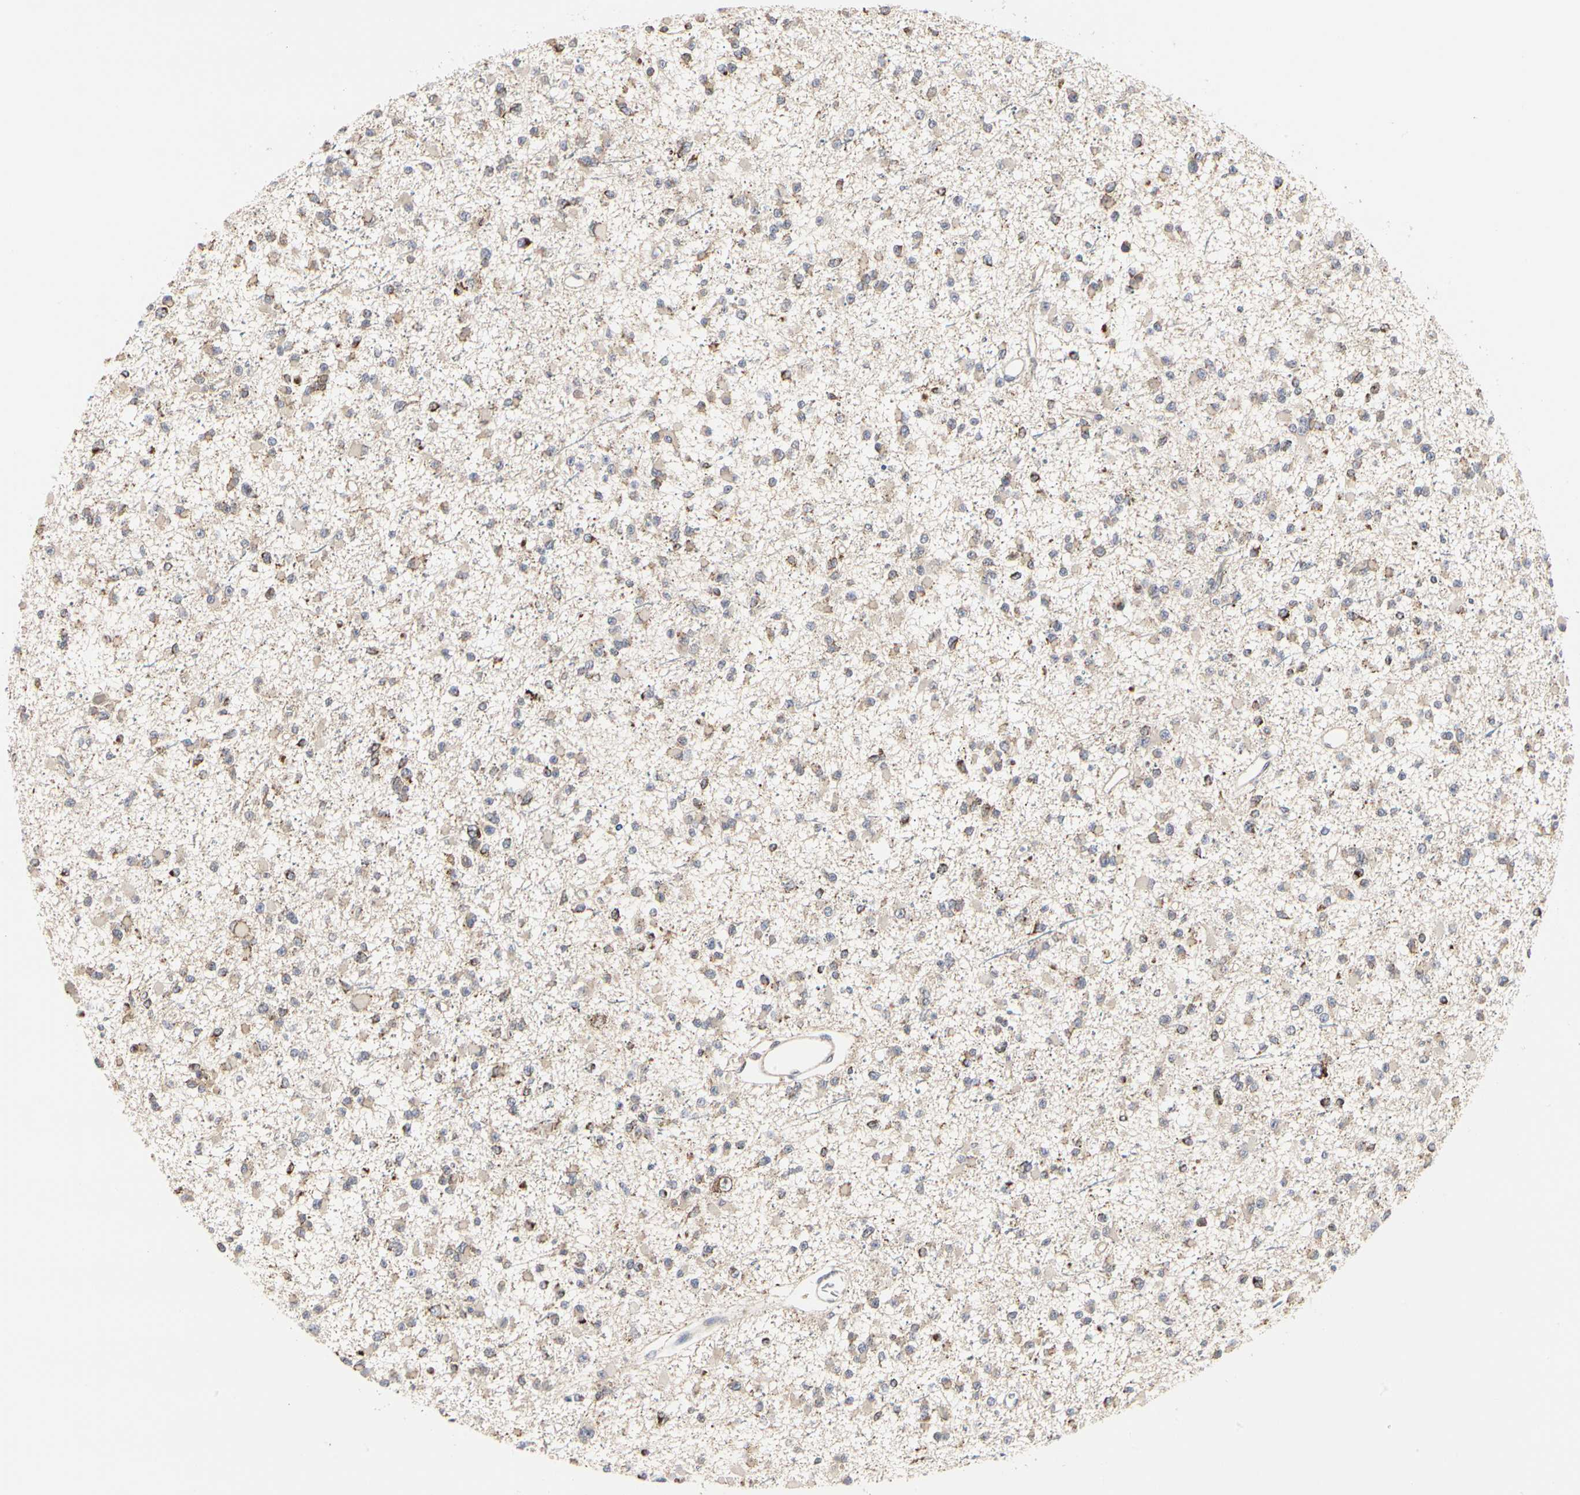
{"staining": {"intensity": "weak", "quantity": "25%-75%", "location": "cytoplasmic/membranous"}, "tissue": "glioma", "cell_type": "Tumor cells", "image_type": "cancer", "snomed": [{"axis": "morphology", "description": "Glioma, malignant, Low grade"}, {"axis": "topography", "description": "Brain"}], "caption": "About 25%-75% of tumor cells in human low-grade glioma (malignant) reveal weak cytoplasmic/membranous protein expression as visualized by brown immunohistochemical staining.", "gene": "TSKU", "patient": {"sex": "female", "age": 22}}